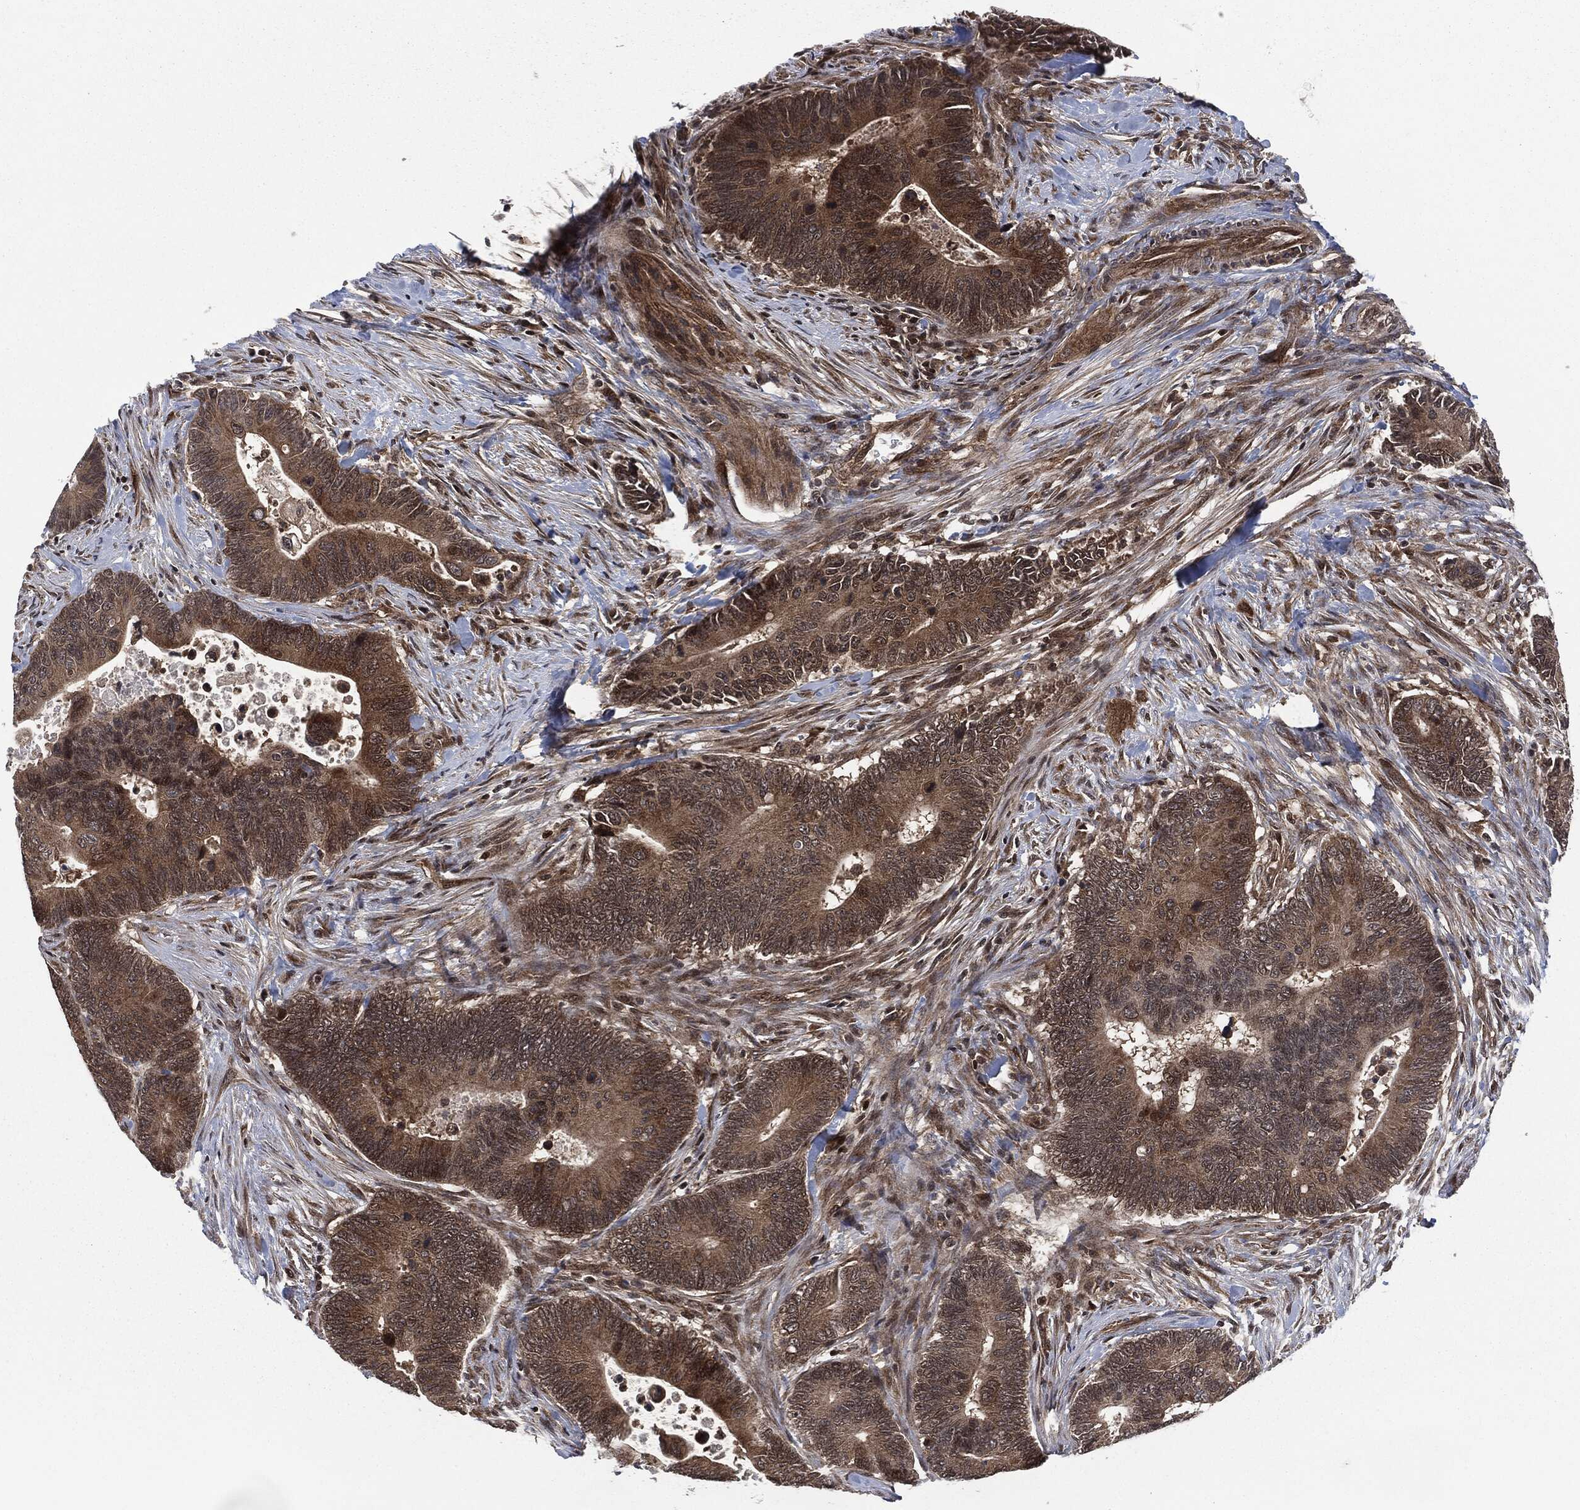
{"staining": {"intensity": "moderate", "quantity": ">75%", "location": "cytoplasmic/membranous"}, "tissue": "colorectal cancer", "cell_type": "Tumor cells", "image_type": "cancer", "snomed": [{"axis": "morphology", "description": "Adenocarcinoma, NOS"}, {"axis": "topography", "description": "Colon"}], "caption": "Immunohistochemistry of adenocarcinoma (colorectal) shows medium levels of moderate cytoplasmic/membranous staining in approximately >75% of tumor cells.", "gene": "HRAS", "patient": {"sex": "male", "age": 75}}